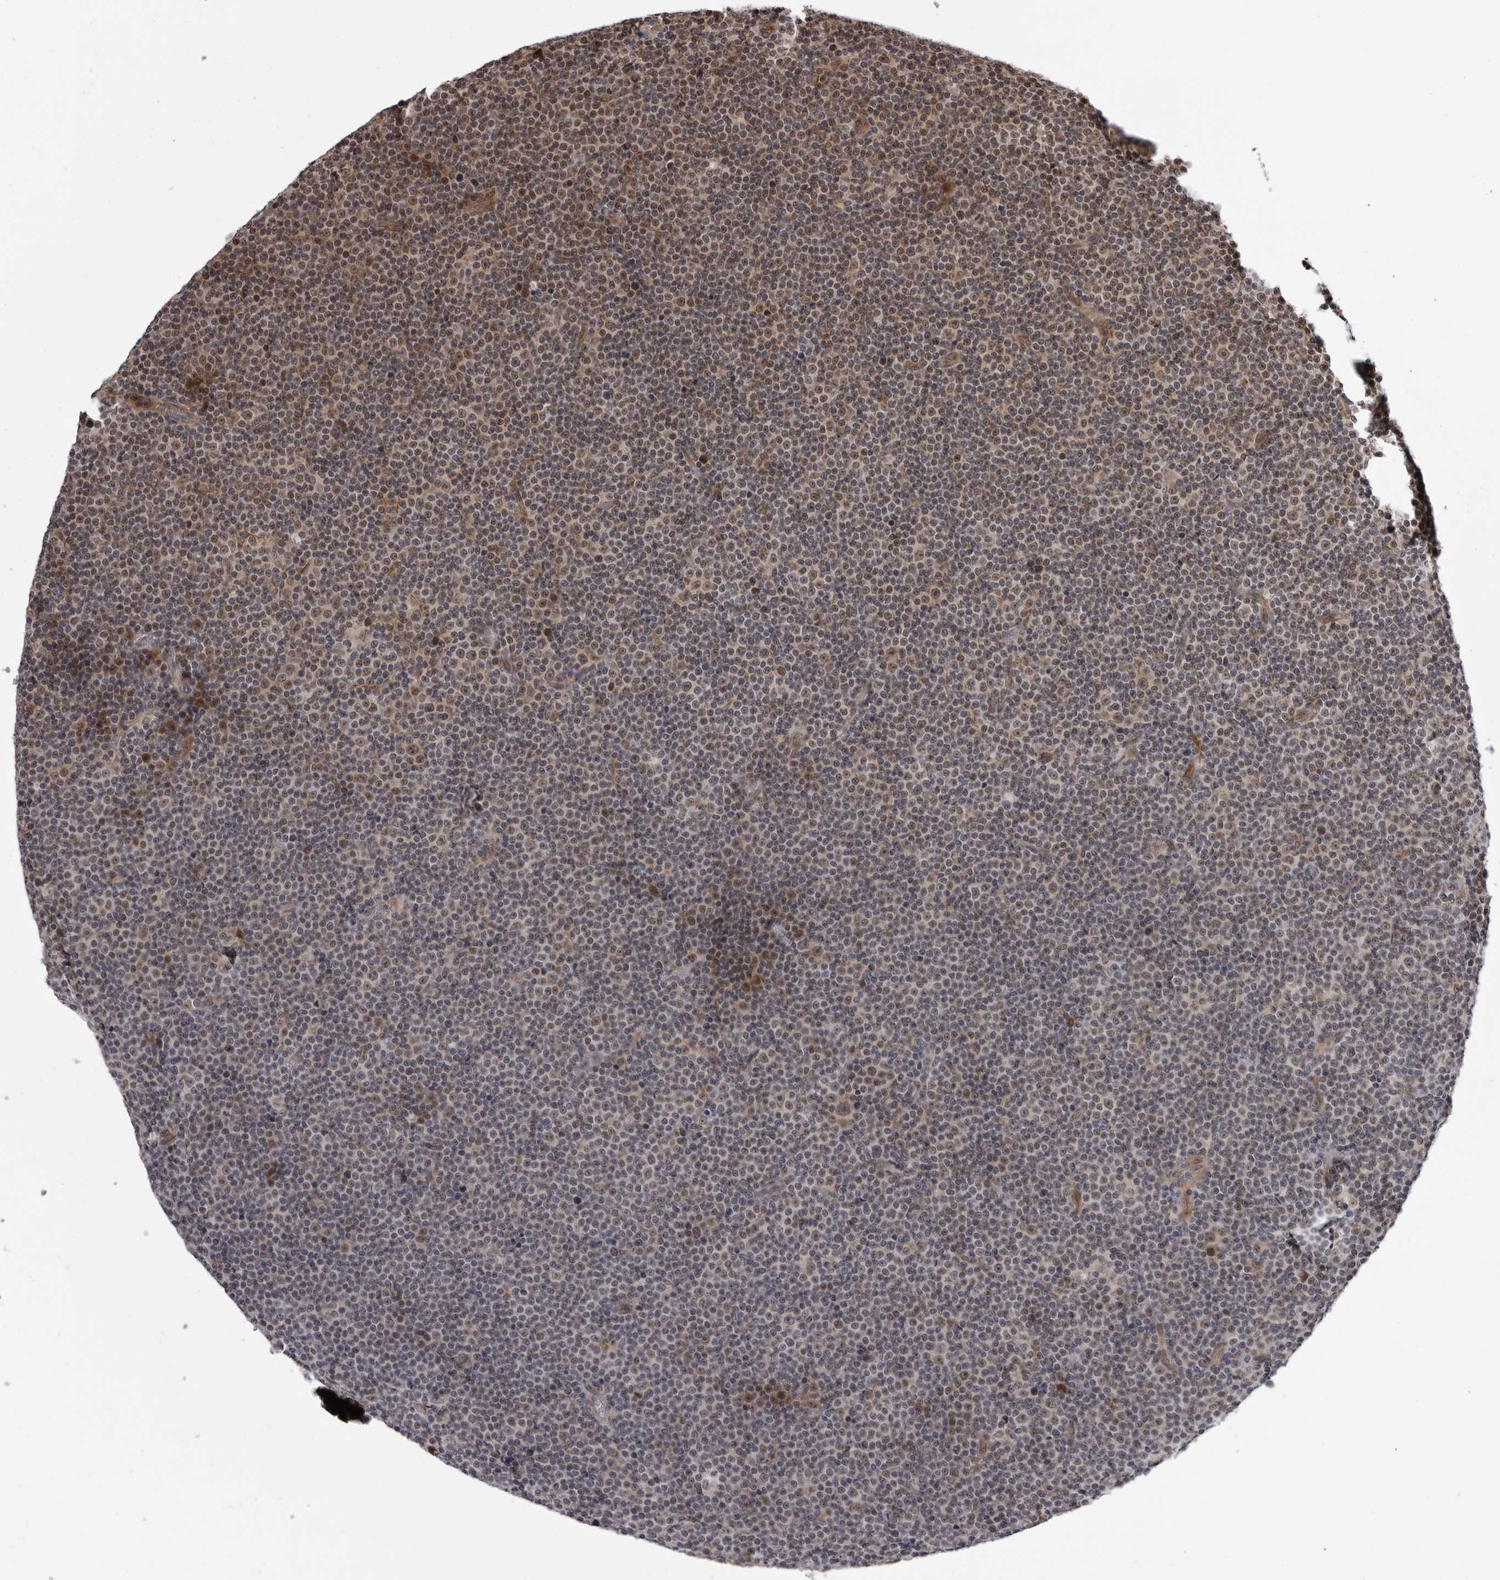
{"staining": {"intensity": "moderate", "quantity": "25%-75%", "location": "nuclear"}, "tissue": "lymphoma", "cell_type": "Tumor cells", "image_type": "cancer", "snomed": [{"axis": "morphology", "description": "Malignant lymphoma, non-Hodgkin's type, Low grade"}, {"axis": "topography", "description": "Lymph node"}], "caption": "About 25%-75% of tumor cells in low-grade malignant lymphoma, non-Hodgkin's type exhibit moderate nuclear protein staining as visualized by brown immunohistochemical staining.", "gene": "GCSAML", "patient": {"sex": "female", "age": 67}}